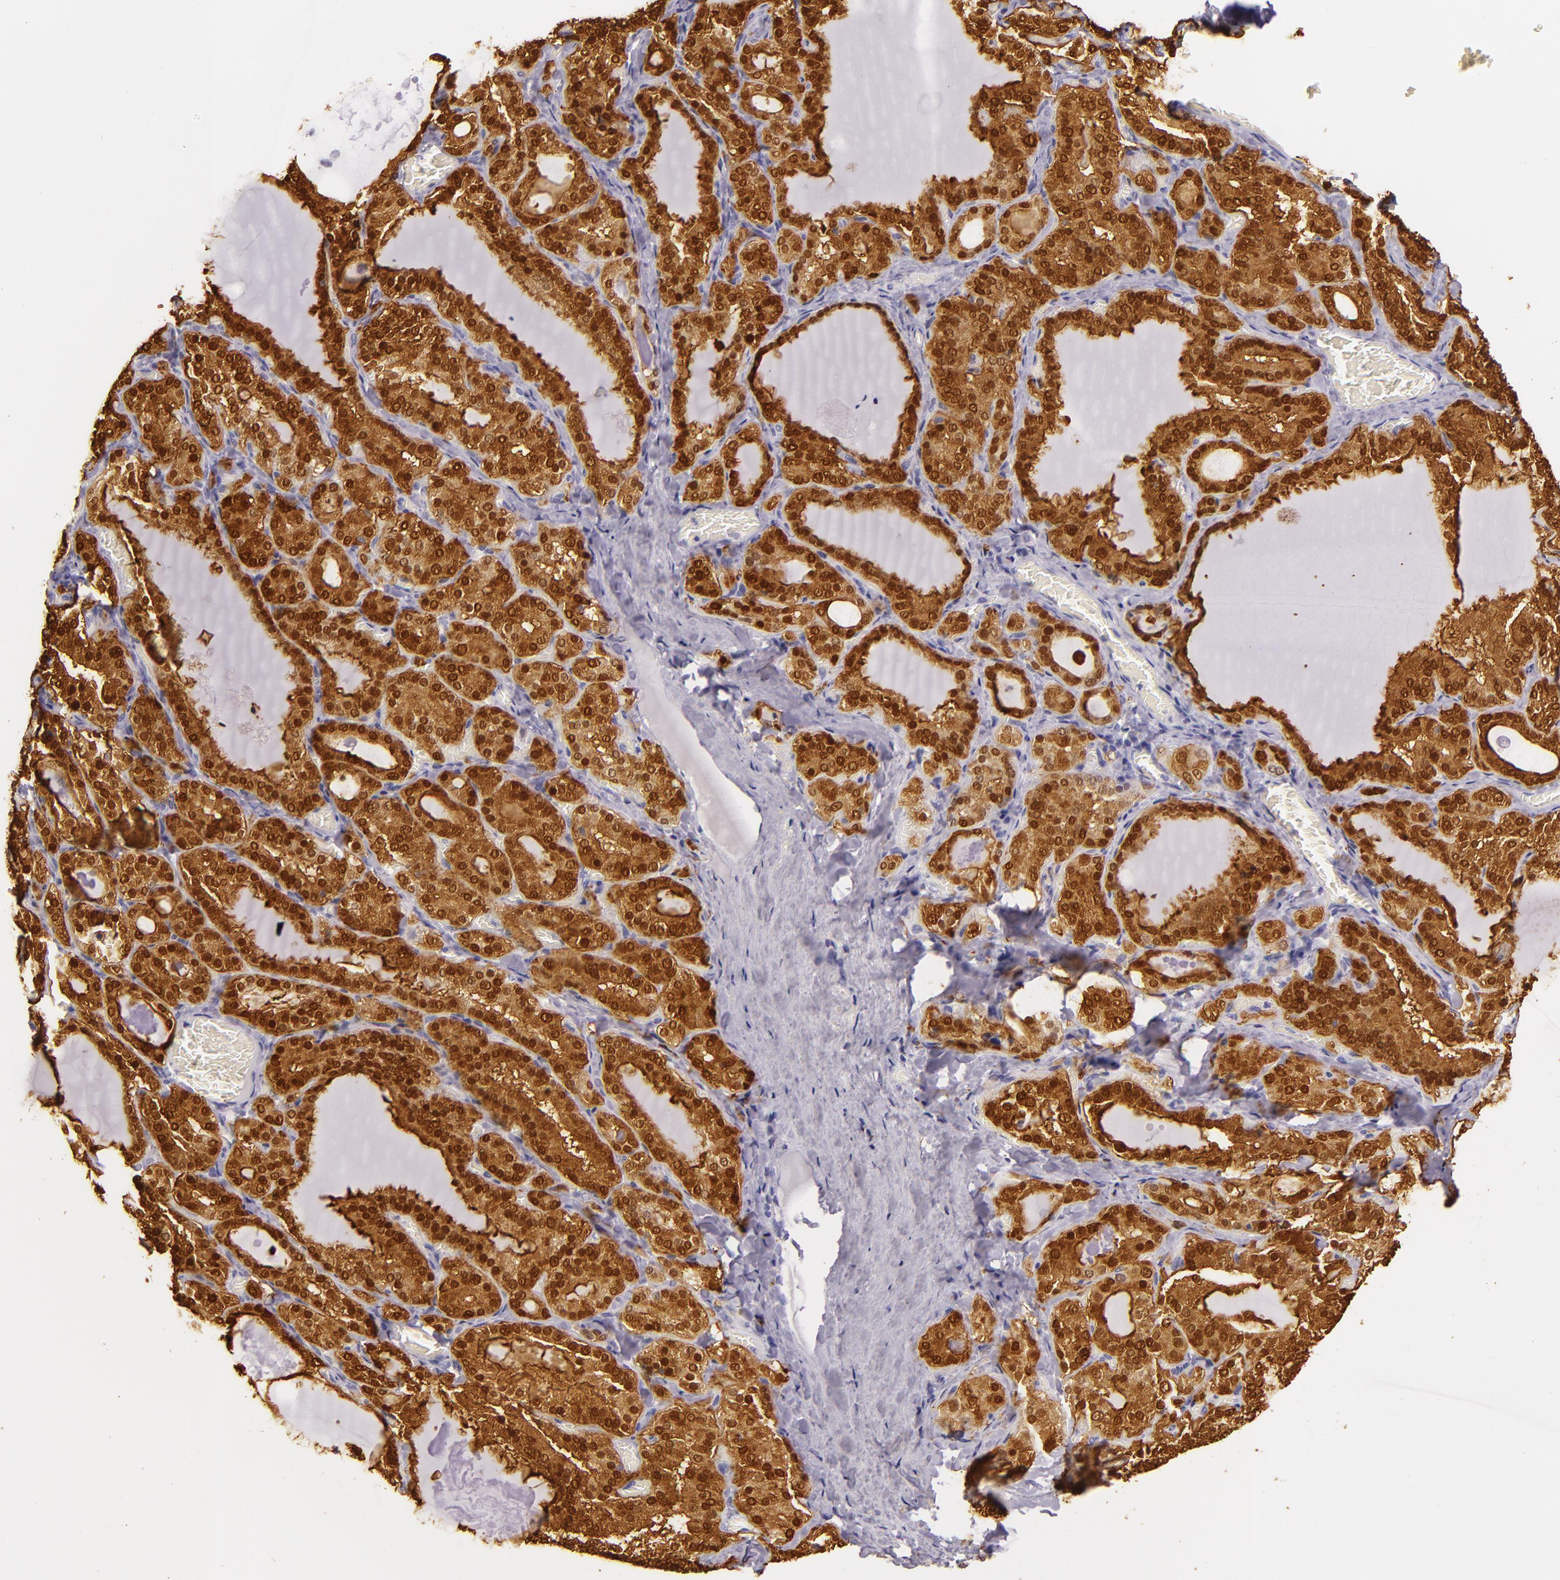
{"staining": {"intensity": "moderate", "quantity": ">75%", "location": "cytoplasmic/membranous,nuclear"}, "tissue": "thyroid gland", "cell_type": "Glandular cells", "image_type": "normal", "snomed": [{"axis": "morphology", "description": "Normal tissue, NOS"}, {"axis": "topography", "description": "Thyroid gland"}], "caption": "Immunohistochemical staining of benign human thyroid gland shows moderate cytoplasmic/membranous,nuclear protein staining in approximately >75% of glandular cells.", "gene": "MT1A", "patient": {"sex": "female", "age": 33}}